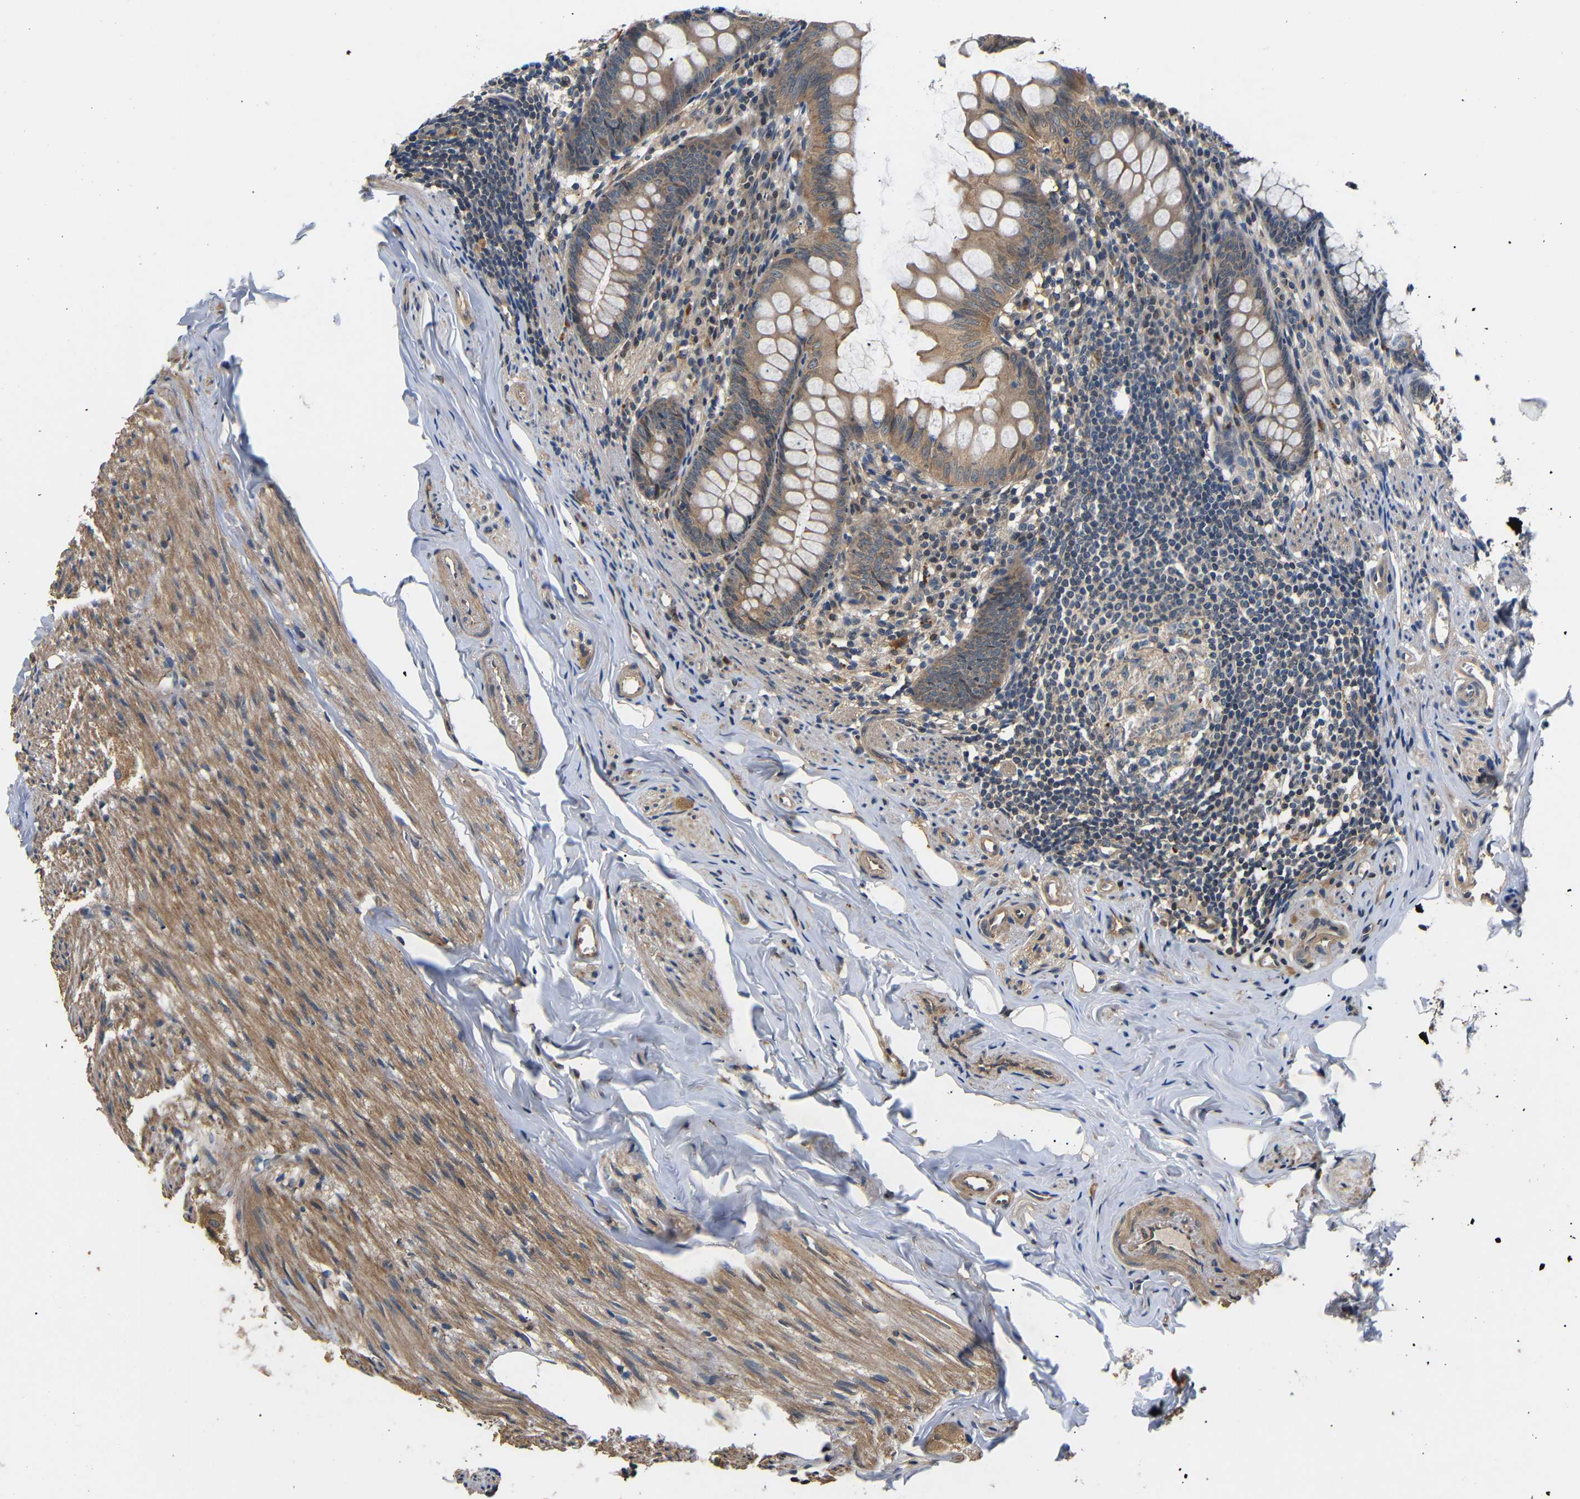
{"staining": {"intensity": "moderate", "quantity": ">75%", "location": "cytoplasmic/membranous"}, "tissue": "appendix", "cell_type": "Glandular cells", "image_type": "normal", "snomed": [{"axis": "morphology", "description": "Normal tissue, NOS"}, {"axis": "topography", "description": "Appendix"}], "caption": "About >75% of glandular cells in benign human appendix show moderate cytoplasmic/membranous protein positivity as visualized by brown immunohistochemical staining.", "gene": "DDR1", "patient": {"sex": "female", "age": 77}}